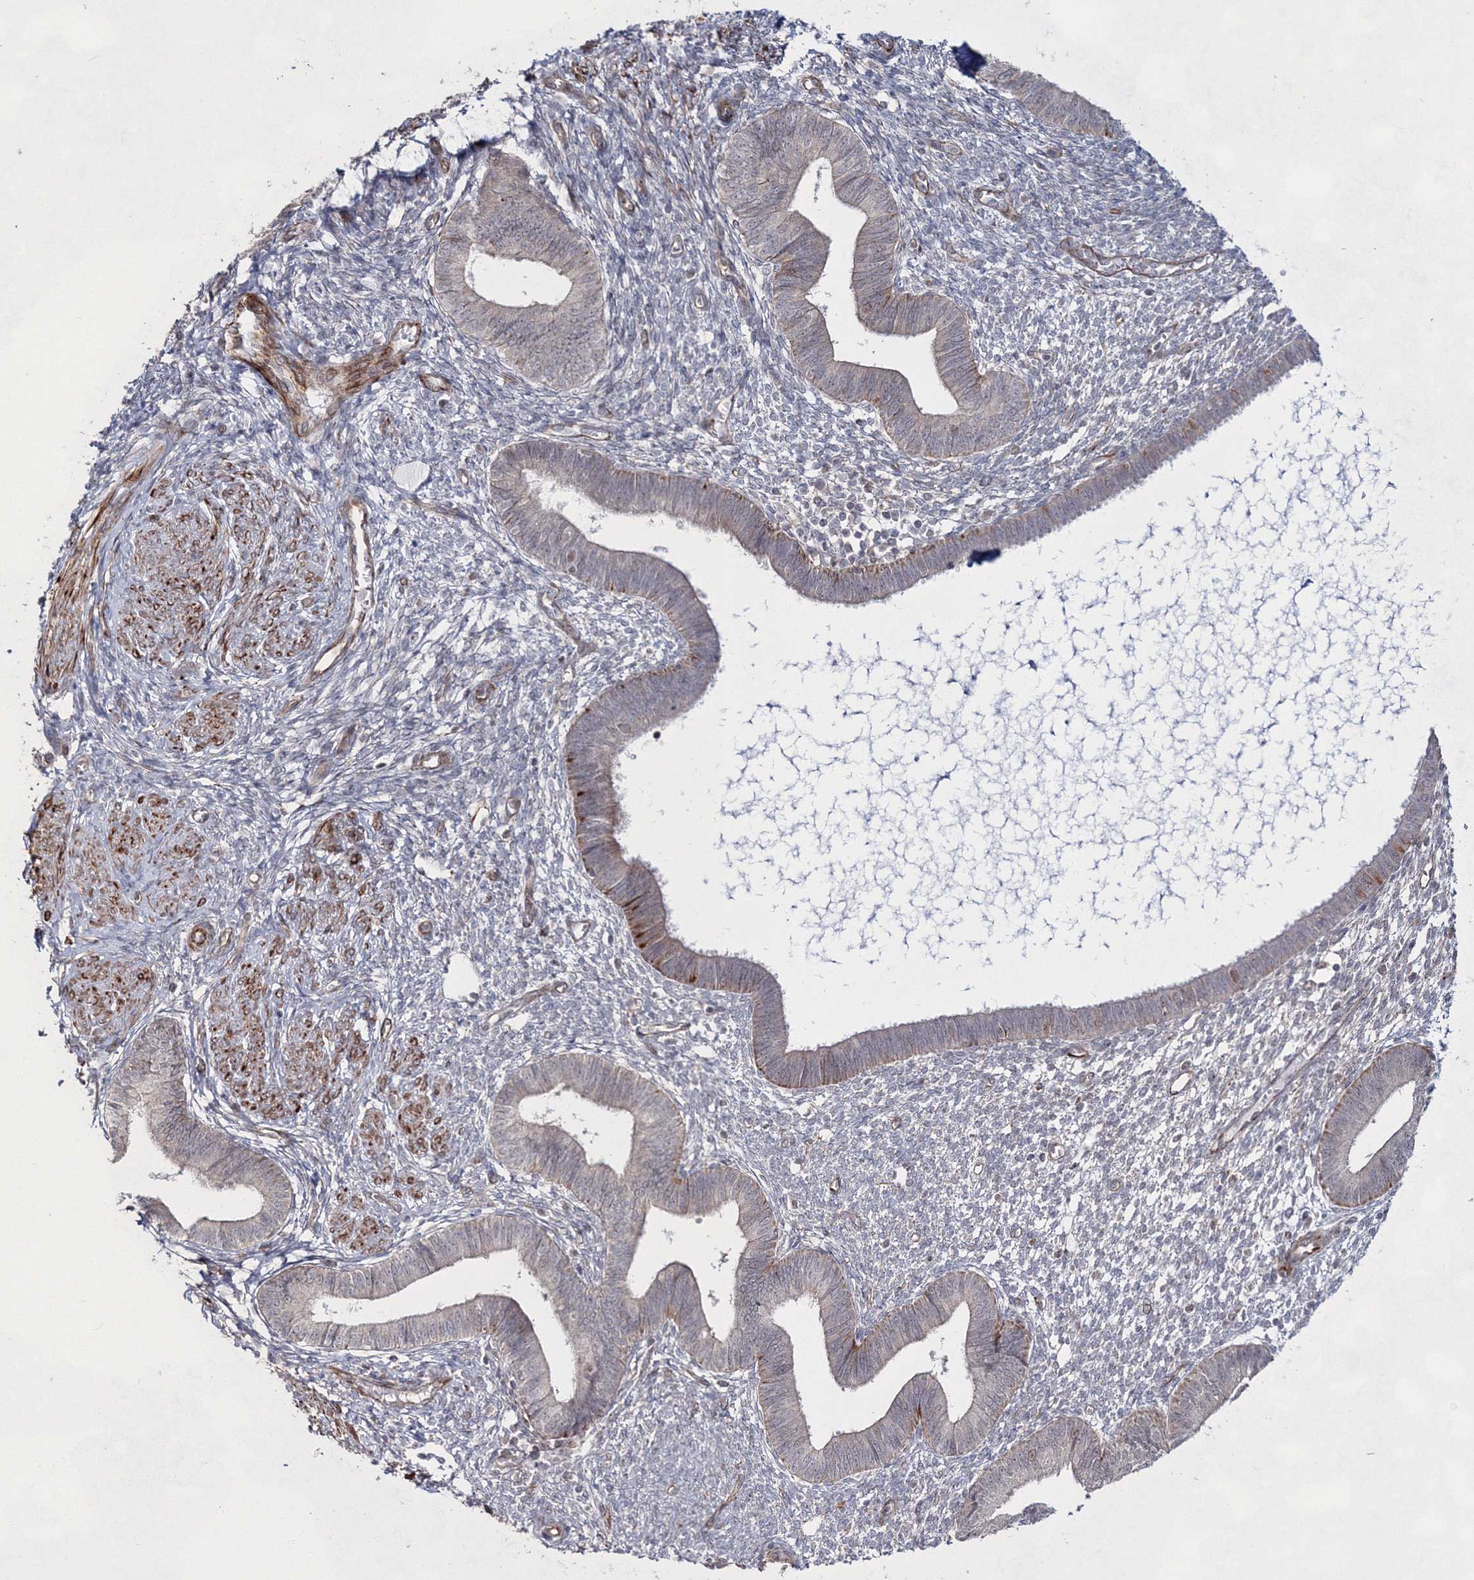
{"staining": {"intensity": "negative", "quantity": "none", "location": "none"}, "tissue": "endometrium", "cell_type": "Cells in endometrial stroma", "image_type": "normal", "snomed": [{"axis": "morphology", "description": "Normal tissue, NOS"}, {"axis": "topography", "description": "Endometrium"}], "caption": "A high-resolution micrograph shows immunohistochemistry (IHC) staining of normal endometrium, which shows no significant expression in cells in endometrial stroma. The staining is performed using DAB (3,3'-diaminobenzidine) brown chromogen with nuclei counter-stained in using hematoxylin.", "gene": "SNIP1", "patient": {"sex": "female", "age": 46}}